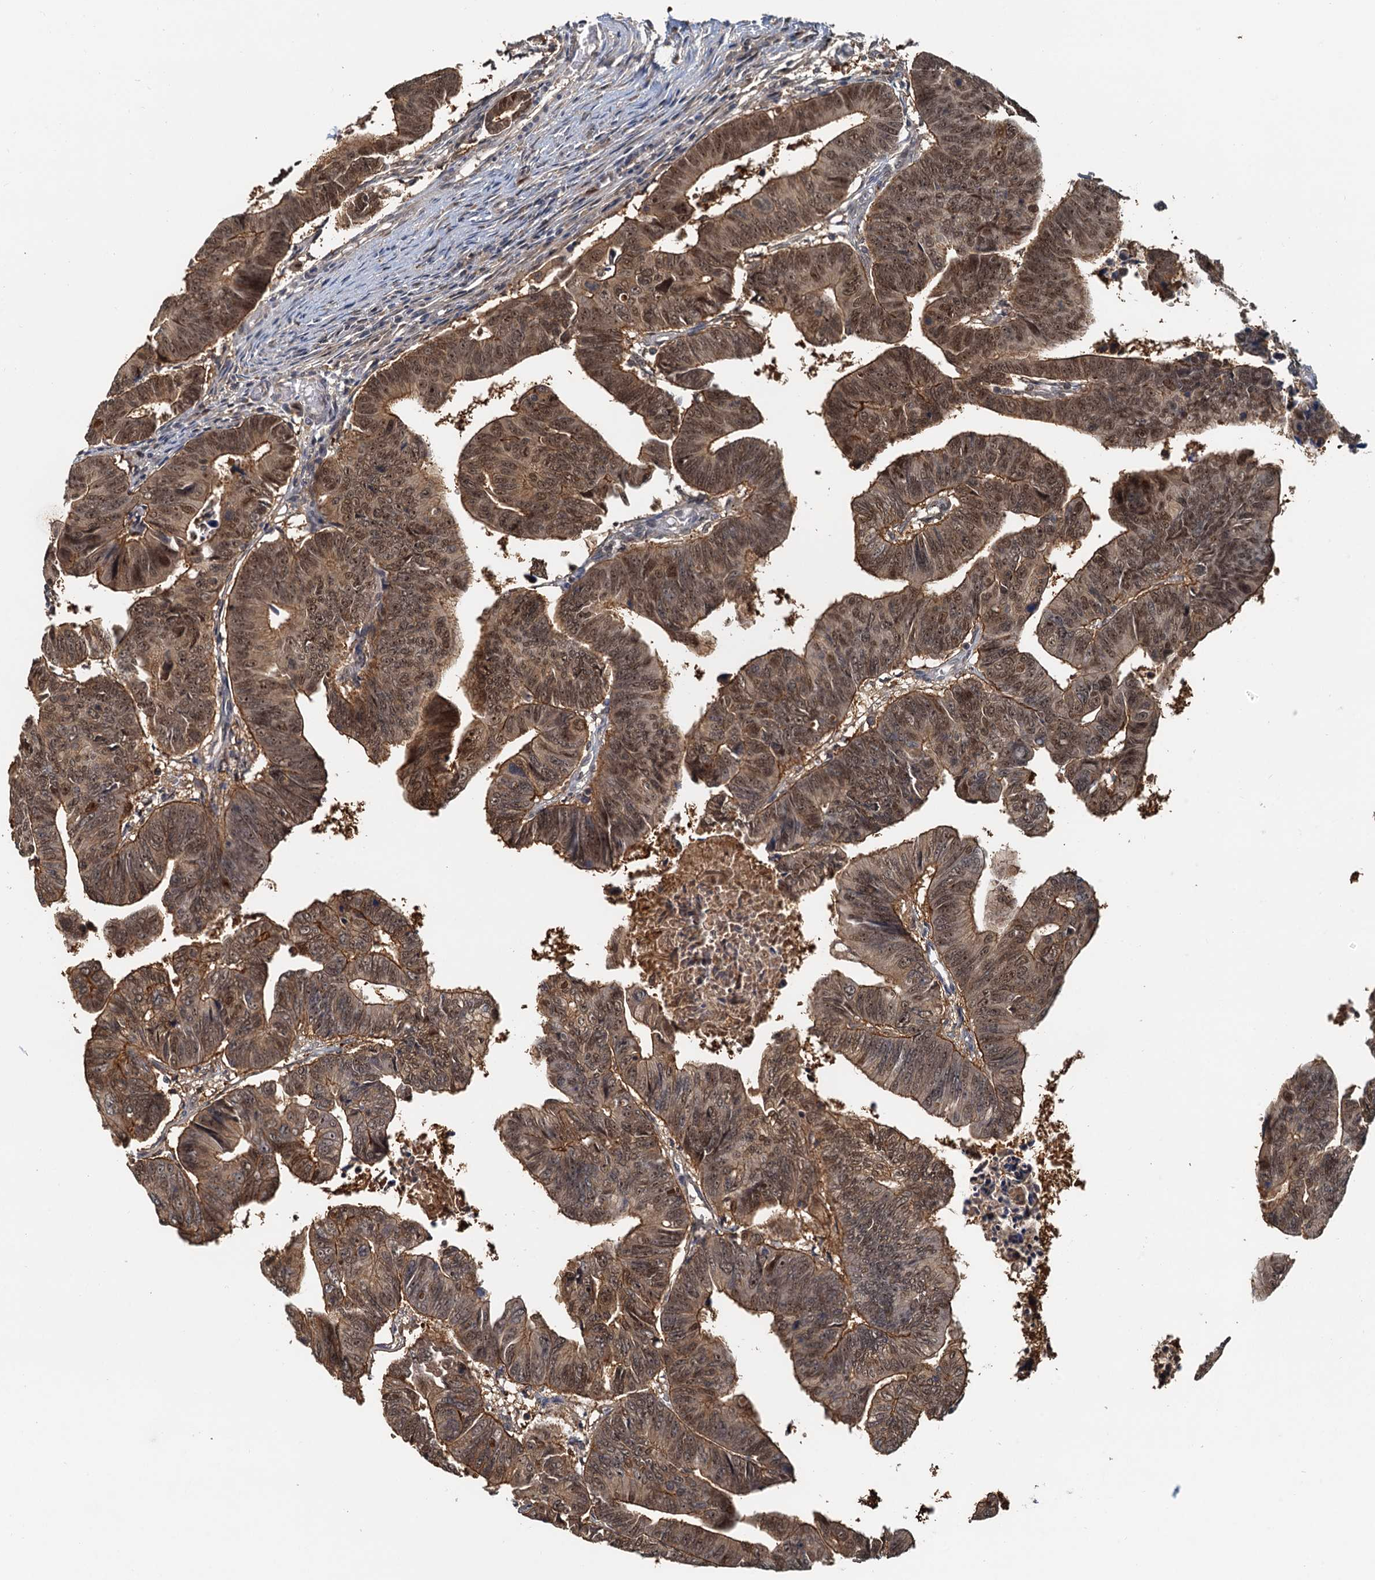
{"staining": {"intensity": "moderate", "quantity": ">75%", "location": "cytoplasmic/membranous,nuclear"}, "tissue": "colorectal cancer", "cell_type": "Tumor cells", "image_type": "cancer", "snomed": [{"axis": "morphology", "description": "Adenocarcinoma, NOS"}, {"axis": "topography", "description": "Rectum"}], "caption": "Immunohistochemical staining of human adenocarcinoma (colorectal) demonstrates medium levels of moderate cytoplasmic/membranous and nuclear staining in approximately >75% of tumor cells. (brown staining indicates protein expression, while blue staining denotes nuclei).", "gene": "SPINDOC", "patient": {"sex": "female", "age": 65}}